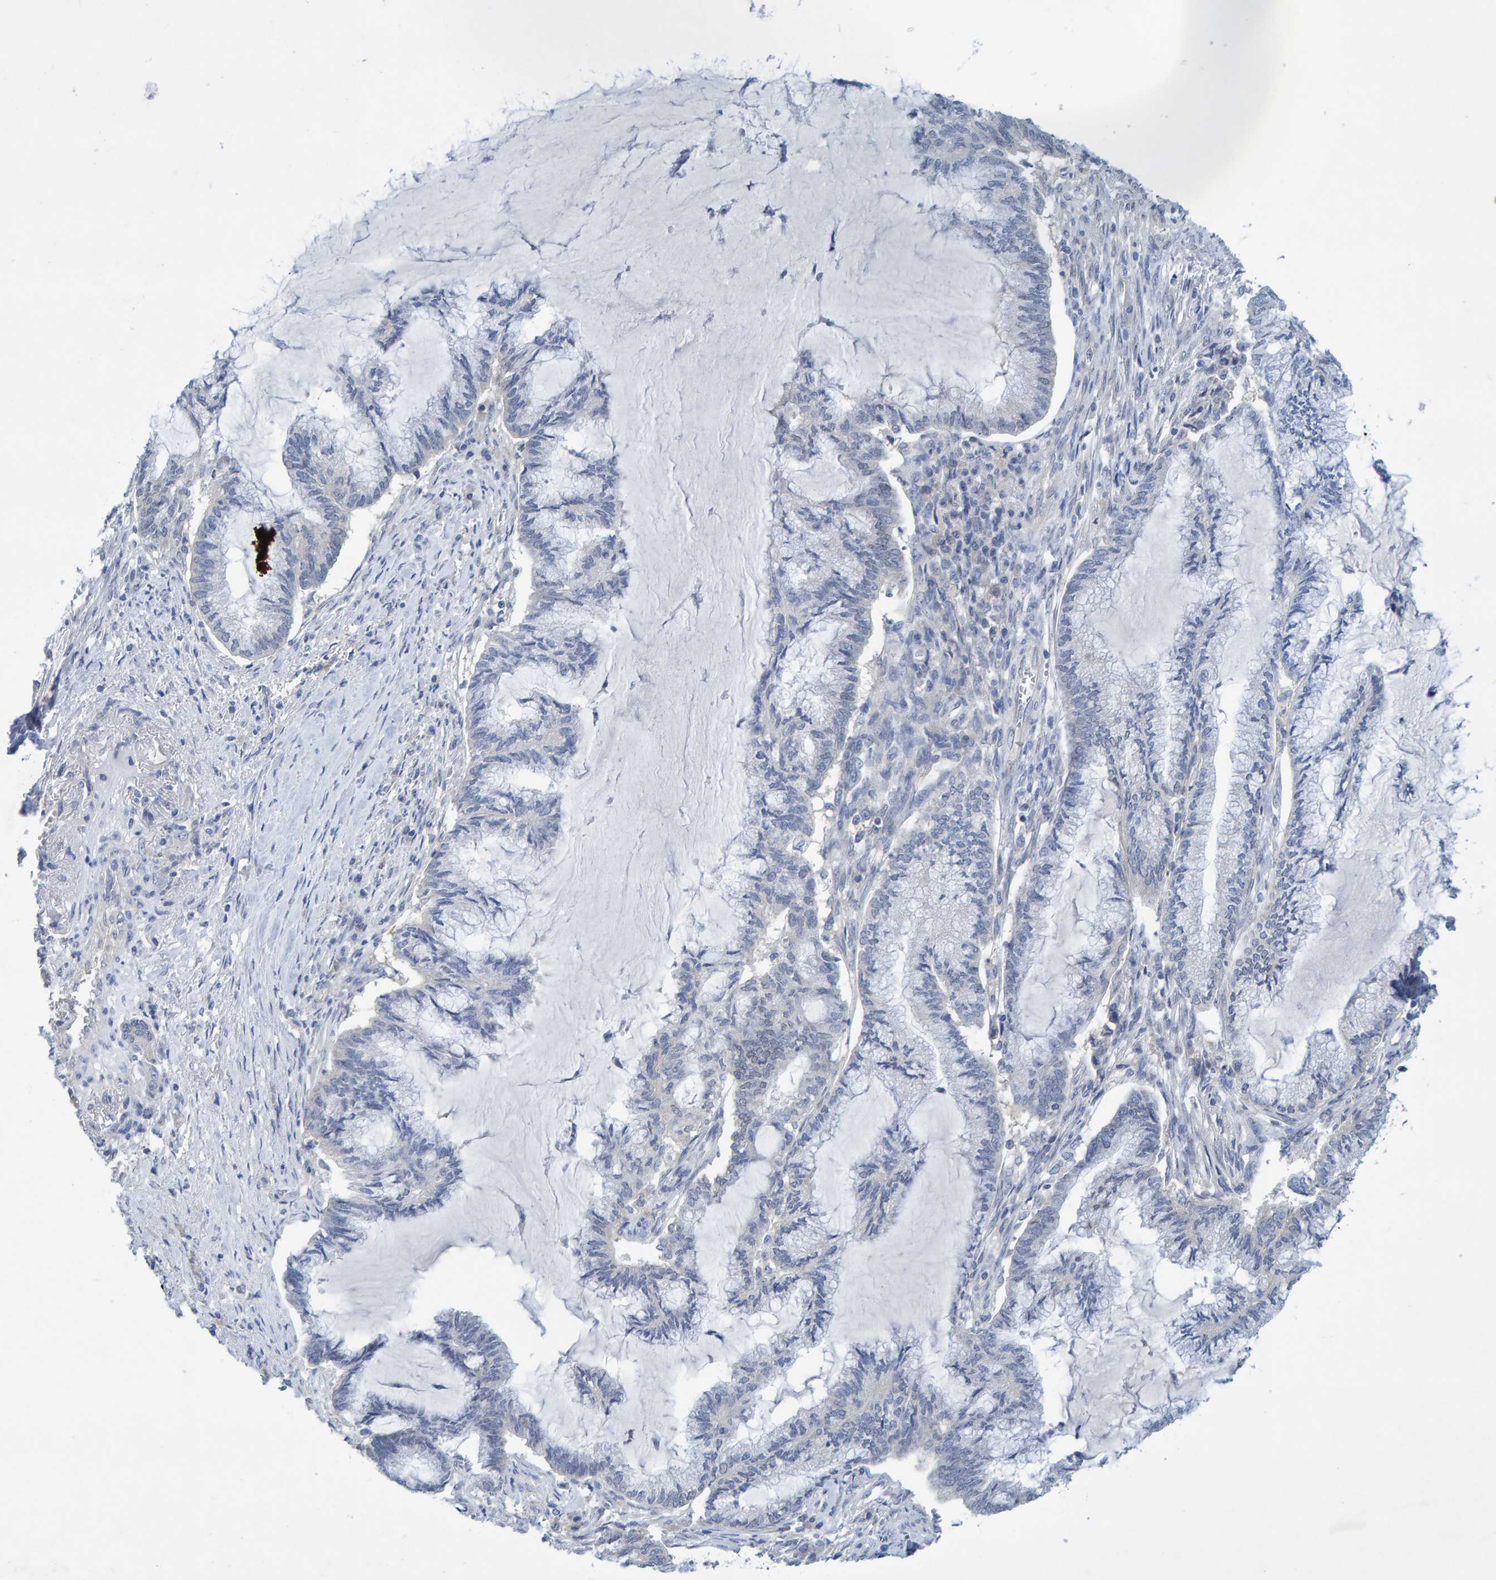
{"staining": {"intensity": "negative", "quantity": "none", "location": "none"}, "tissue": "endometrial cancer", "cell_type": "Tumor cells", "image_type": "cancer", "snomed": [{"axis": "morphology", "description": "Adenocarcinoma, NOS"}, {"axis": "topography", "description": "Endometrium"}], "caption": "A histopathology image of adenocarcinoma (endometrial) stained for a protein exhibits no brown staining in tumor cells. (Stains: DAB (3,3'-diaminobenzidine) IHC with hematoxylin counter stain, Microscopy: brightfield microscopy at high magnification).", "gene": "ALAD", "patient": {"sex": "female", "age": 86}}